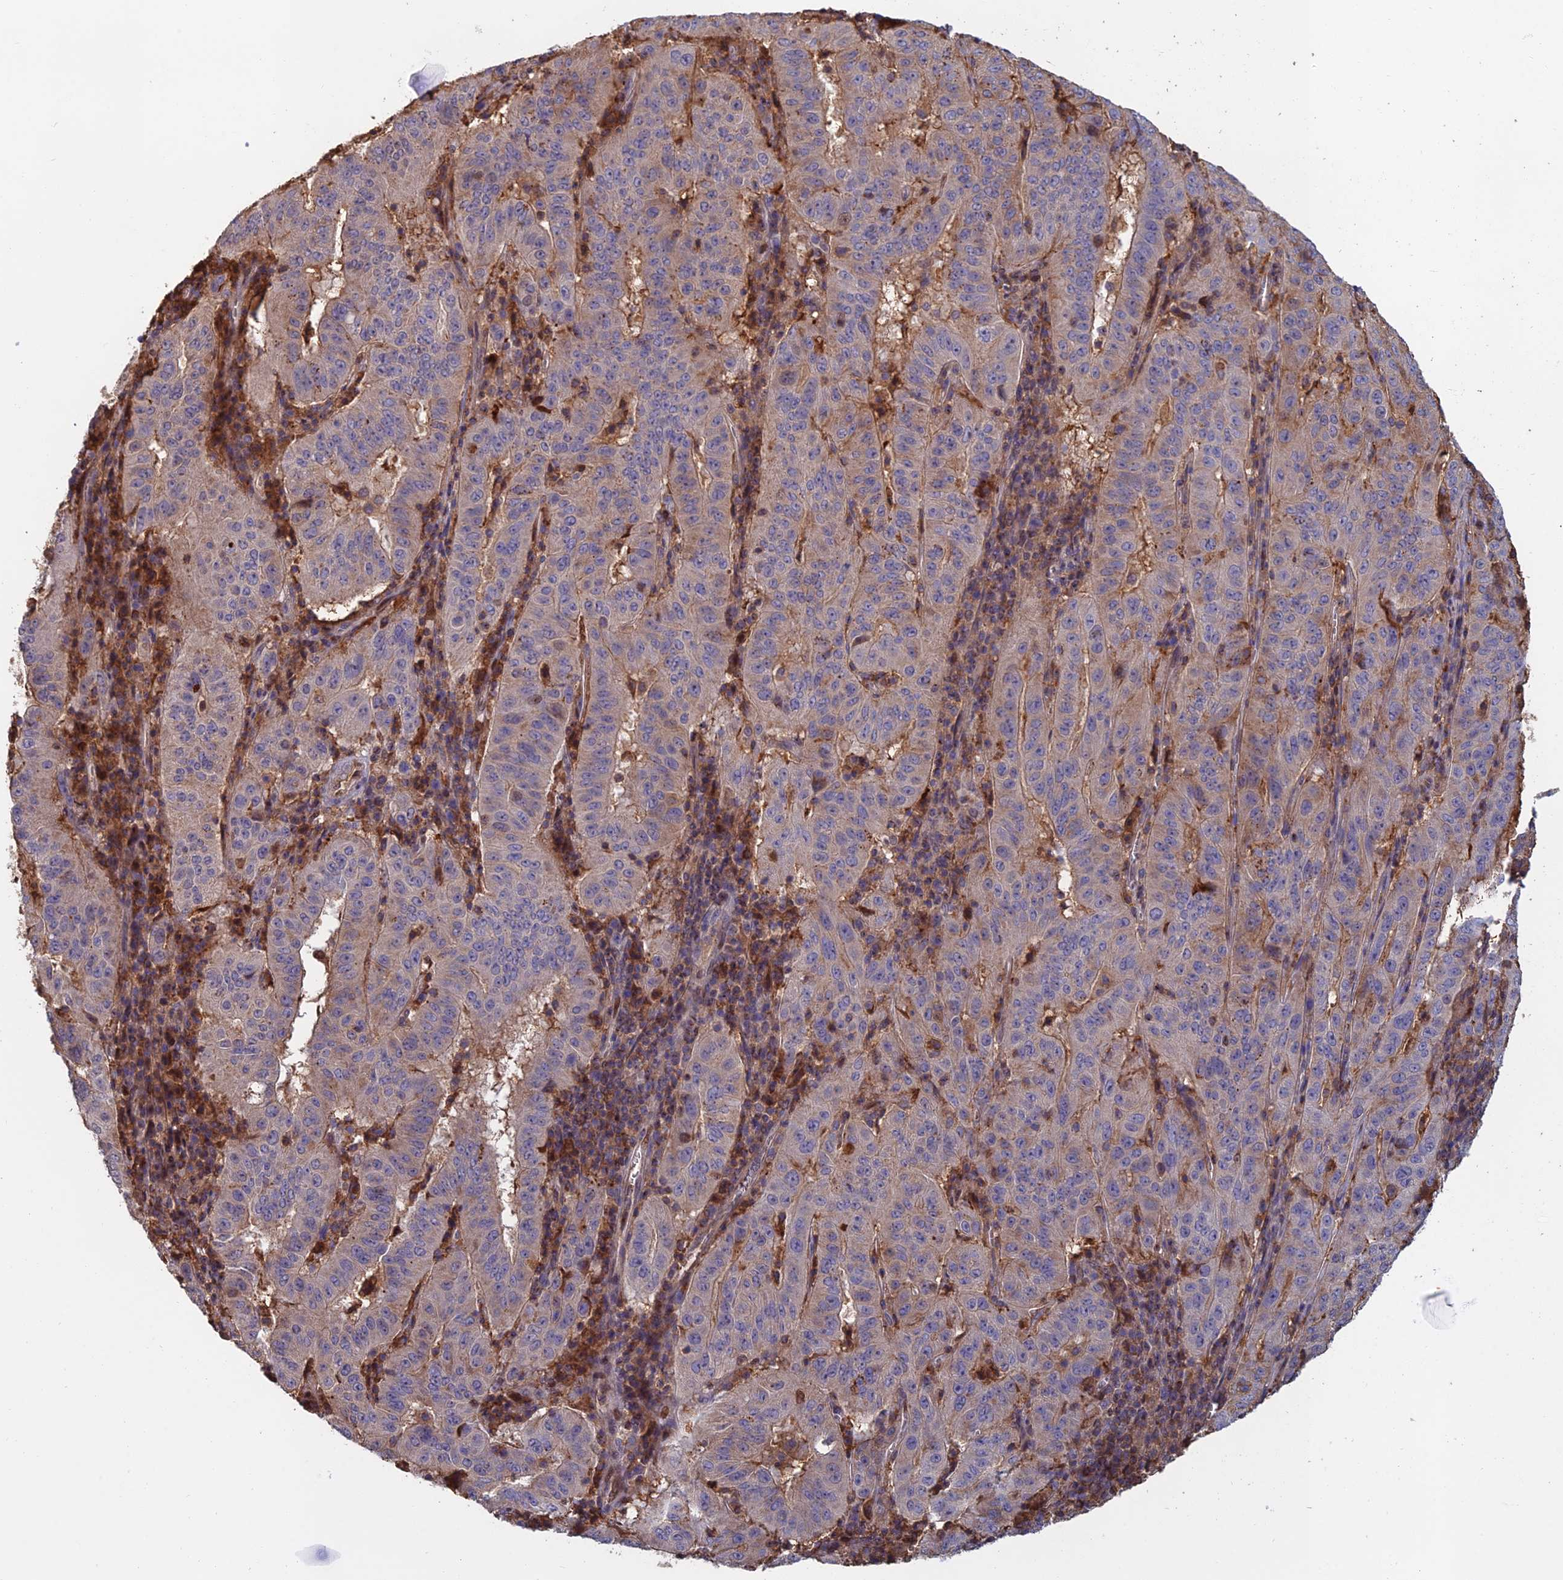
{"staining": {"intensity": "negative", "quantity": "none", "location": "none"}, "tissue": "pancreatic cancer", "cell_type": "Tumor cells", "image_type": "cancer", "snomed": [{"axis": "morphology", "description": "Adenocarcinoma, NOS"}, {"axis": "topography", "description": "Pancreas"}], "caption": "Histopathology image shows no significant protein expression in tumor cells of adenocarcinoma (pancreatic). (Stains: DAB (3,3'-diaminobenzidine) IHC with hematoxylin counter stain, Microscopy: brightfield microscopy at high magnification).", "gene": "C15orf62", "patient": {"sex": "male", "age": 63}}